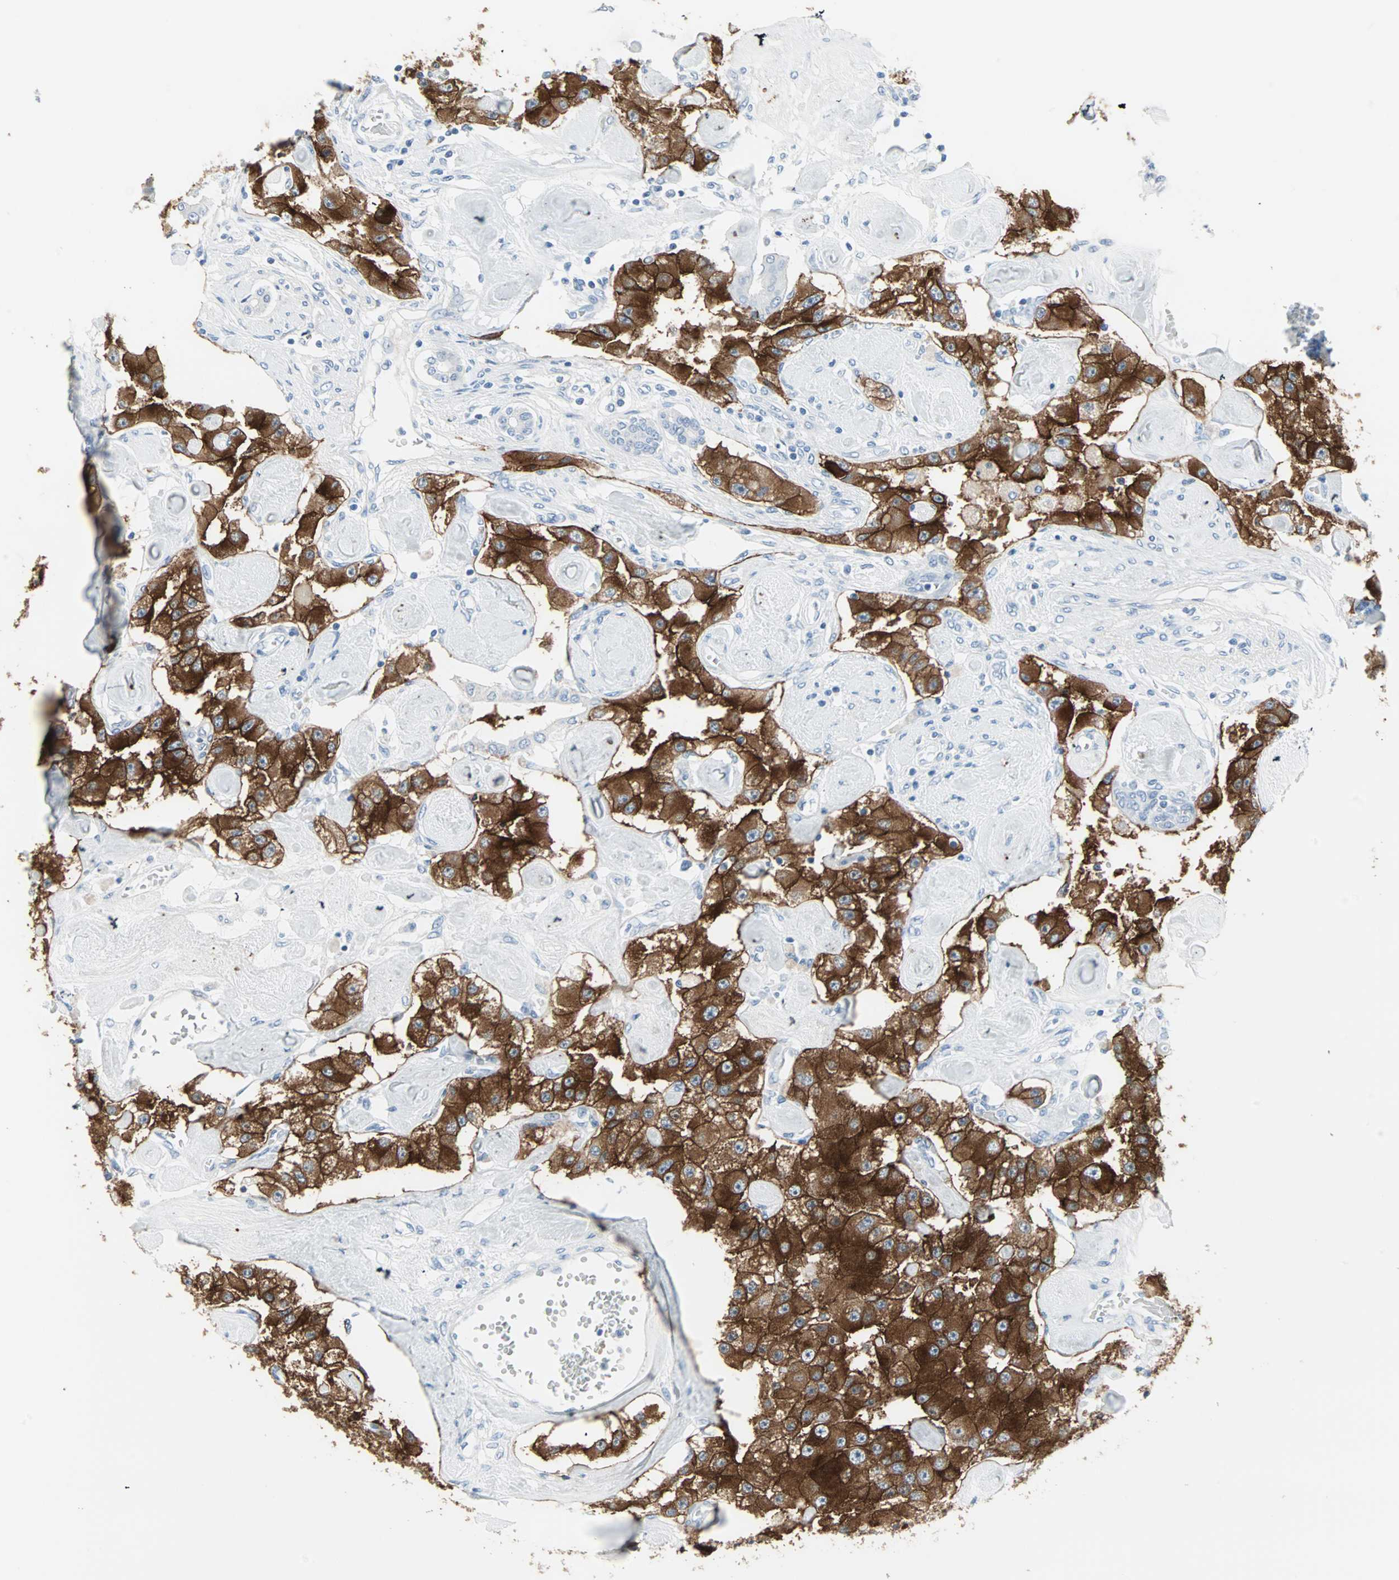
{"staining": {"intensity": "strong", "quantity": ">75%", "location": "cytoplasmic/membranous"}, "tissue": "carcinoid", "cell_type": "Tumor cells", "image_type": "cancer", "snomed": [{"axis": "morphology", "description": "Carcinoid, malignant, NOS"}, {"axis": "topography", "description": "Pancreas"}], "caption": "Immunohistochemical staining of malignant carcinoid reveals high levels of strong cytoplasmic/membranous protein expression in approximately >75% of tumor cells.", "gene": "STX1A", "patient": {"sex": "male", "age": 41}}